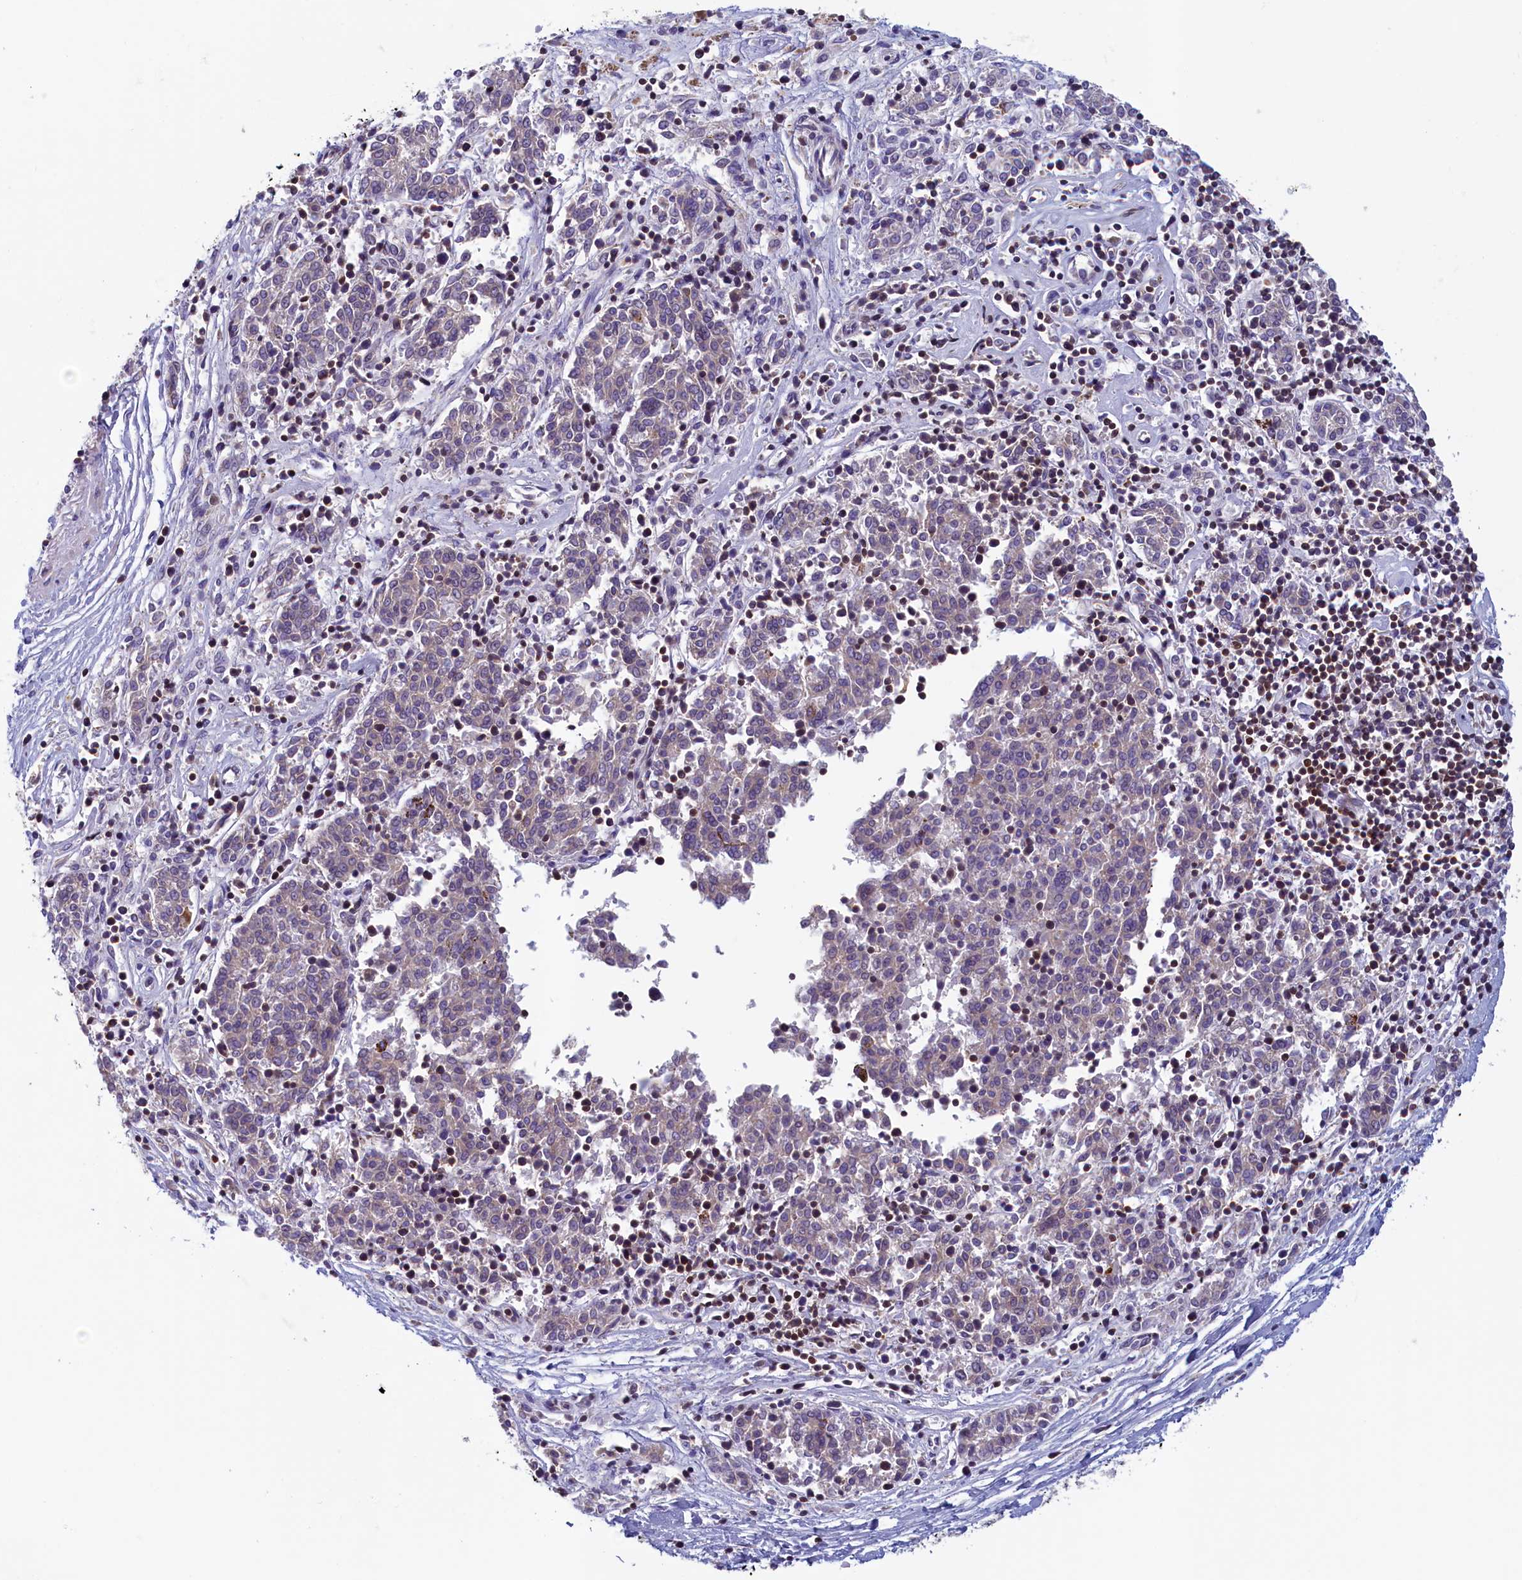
{"staining": {"intensity": "weak", "quantity": "<25%", "location": "cytoplasmic/membranous"}, "tissue": "melanoma", "cell_type": "Tumor cells", "image_type": "cancer", "snomed": [{"axis": "morphology", "description": "Malignant melanoma, NOS"}, {"axis": "topography", "description": "Skin"}], "caption": "Histopathology image shows no significant protein expression in tumor cells of melanoma.", "gene": "TRAF3IP3", "patient": {"sex": "female", "age": 72}}